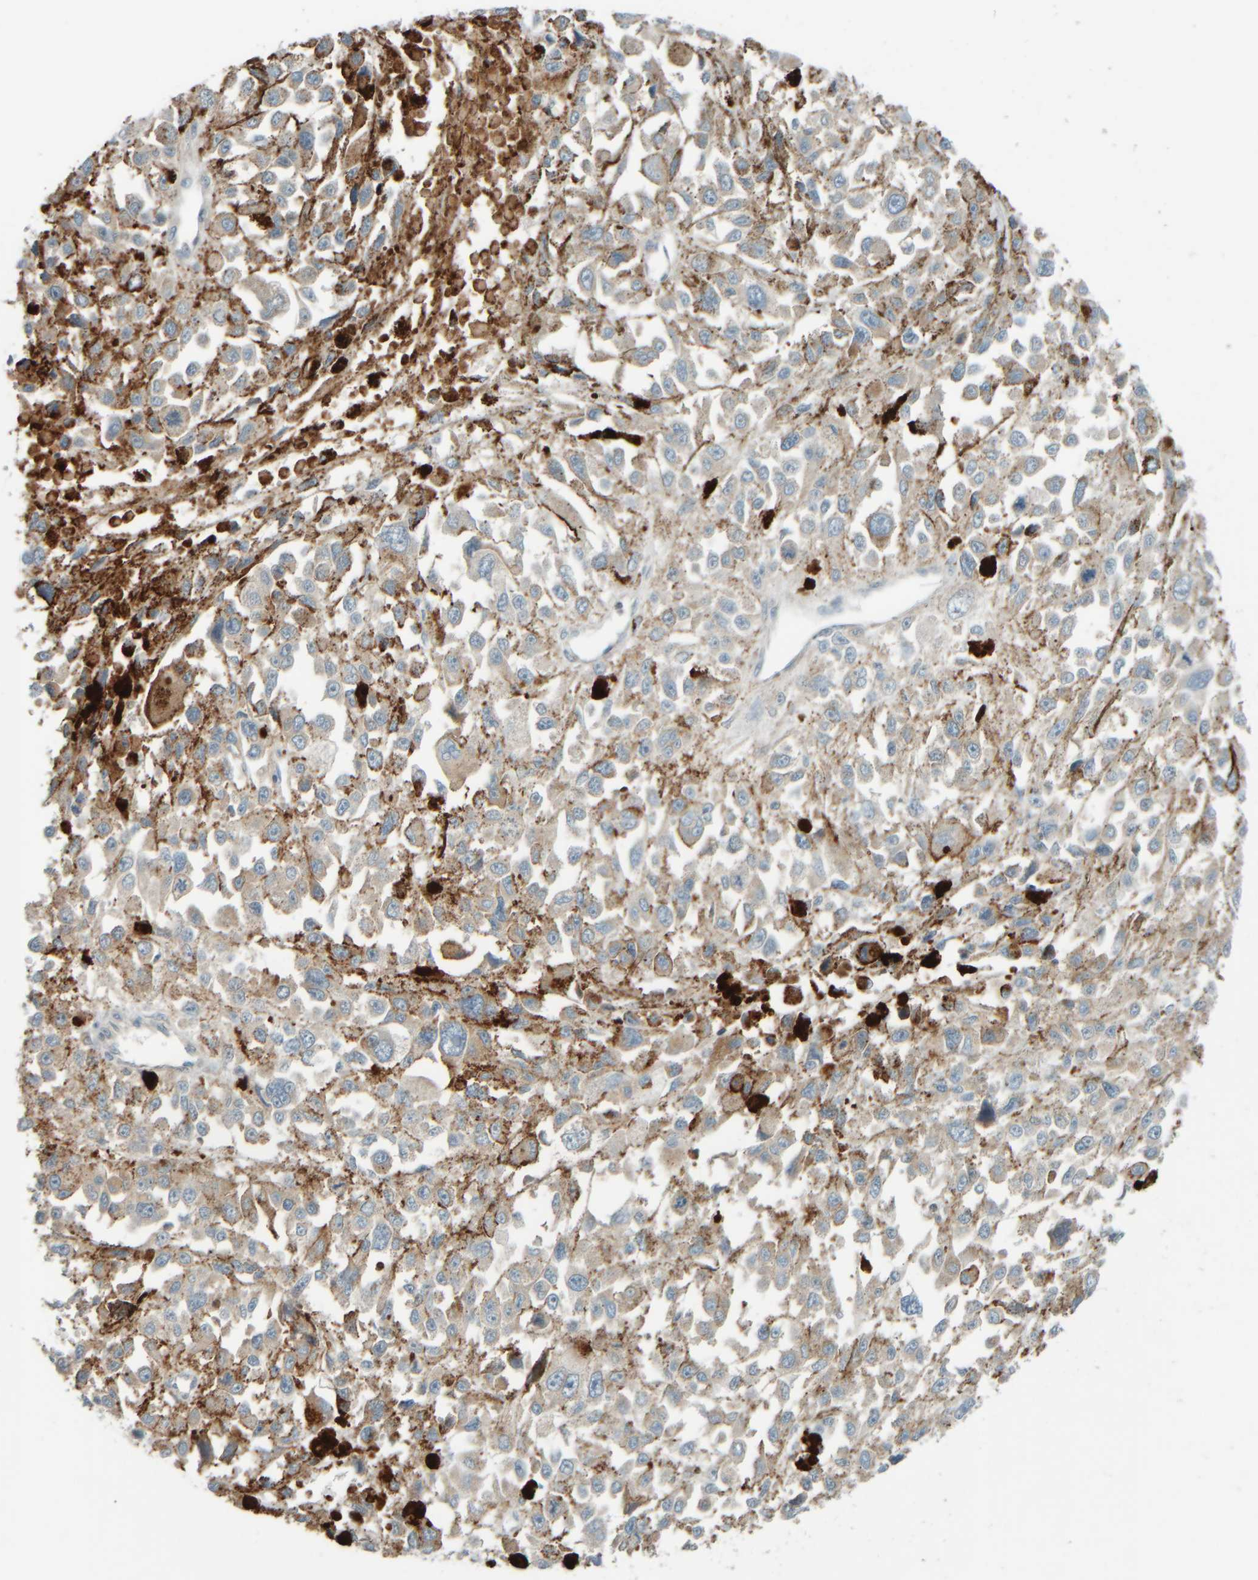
{"staining": {"intensity": "weak", "quantity": ">75%", "location": "cytoplasmic/membranous"}, "tissue": "melanoma", "cell_type": "Tumor cells", "image_type": "cancer", "snomed": [{"axis": "morphology", "description": "Malignant melanoma, Metastatic site"}, {"axis": "topography", "description": "Lymph node"}], "caption": "A photomicrograph of melanoma stained for a protein exhibits weak cytoplasmic/membranous brown staining in tumor cells.", "gene": "SPAG5", "patient": {"sex": "male", "age": 59}}